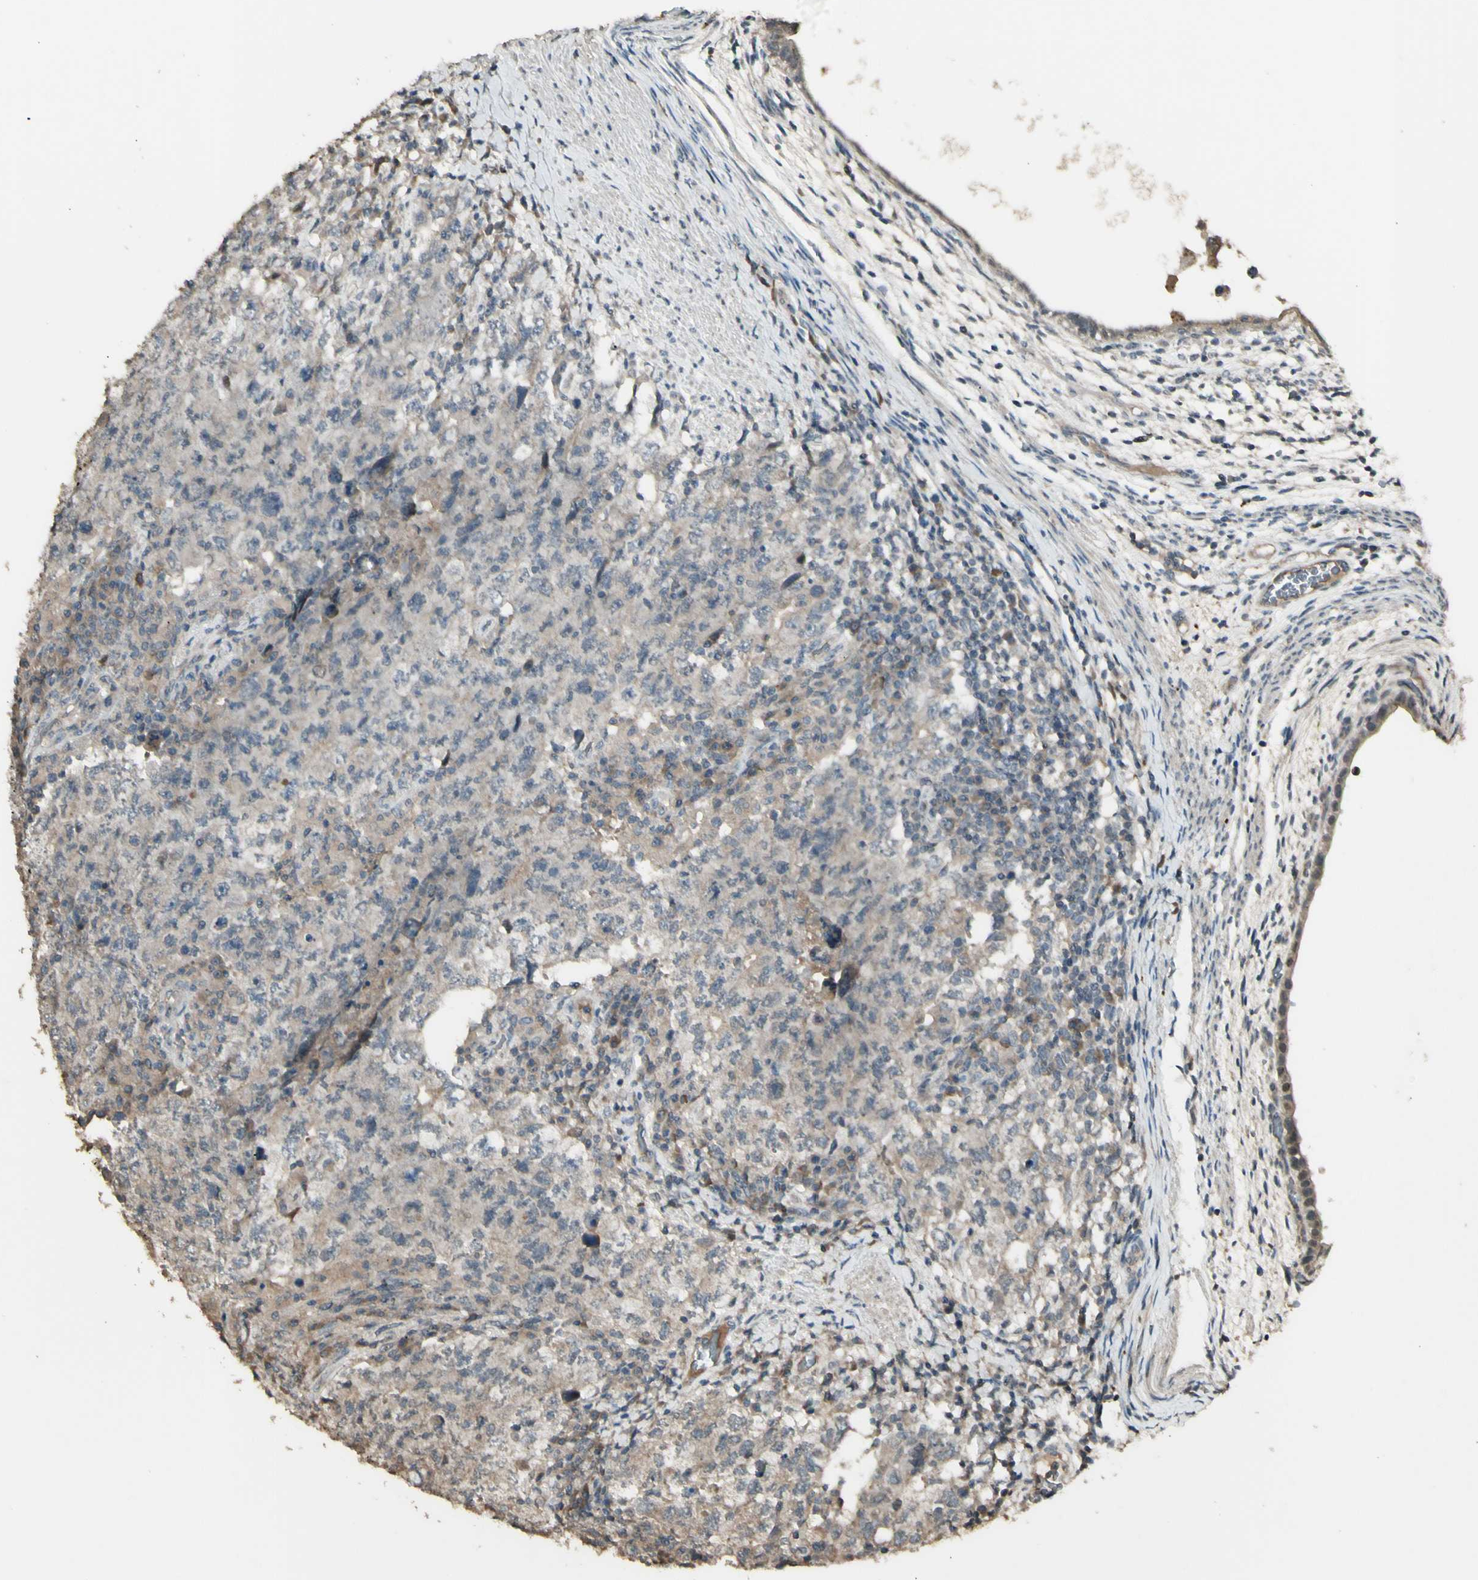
{"staining": {"intensity": "weak", "quantity": ">75%", "location": "cytoplasmic/membranous"}, "tissue": "testis cancer", "cell_type": "Tumor cells", "image_type": "cancer", "snomed": [{"axis": "morphology", "description": "Carcinoma, Embryonal, NOS"}, {"axis": "topography", "description": "Testis"}], "caption": "Weak cytoplasmic/membranous expression for a protein is appreciated in approximately >75% of tumor cells of testis embryonal carcinoma using immunohistochemistry (IHC).", "gene": "GNAS", "patient": {"sex": "male", "age": 26}}